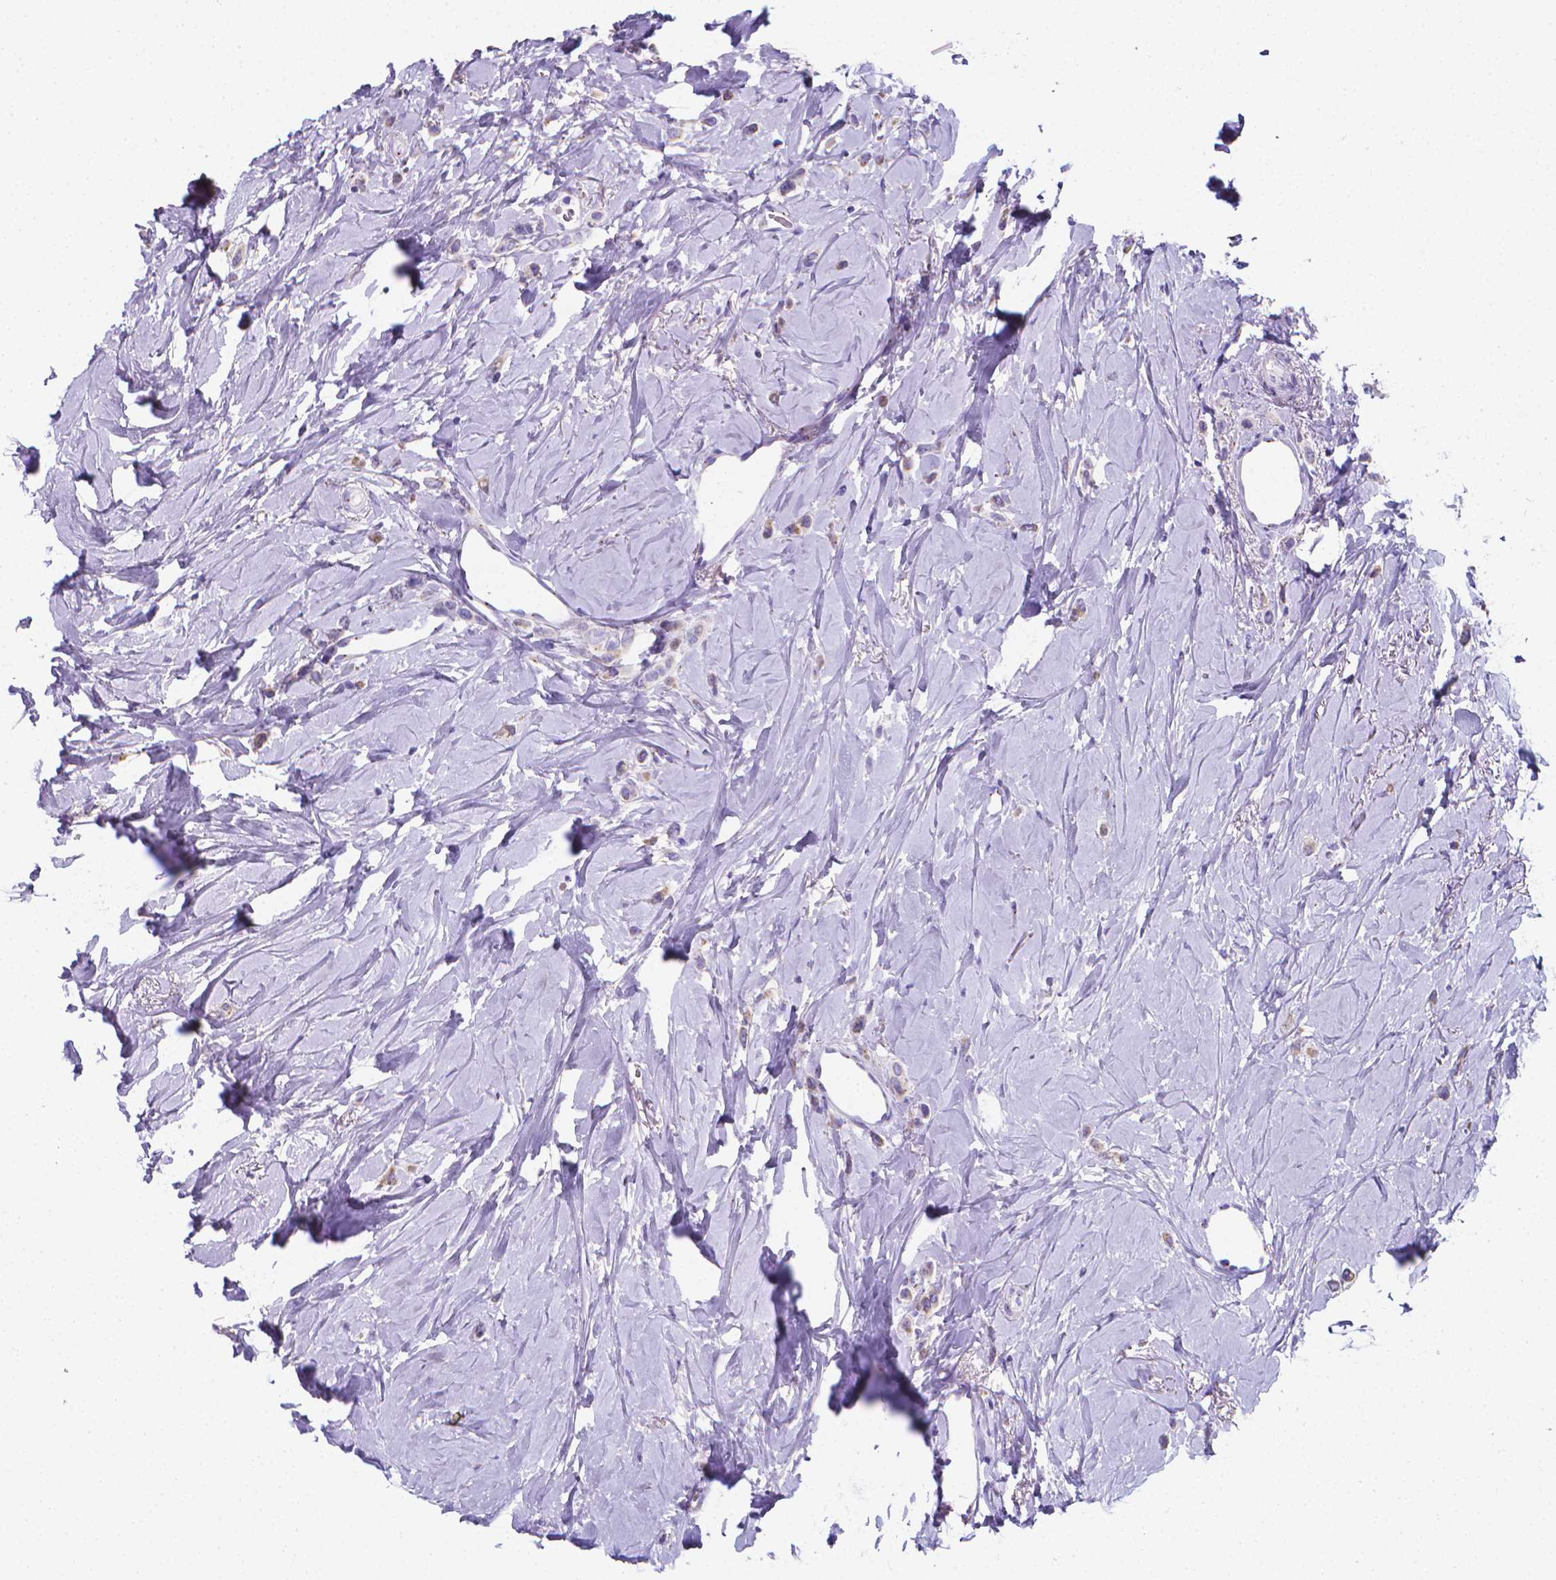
{"staining": {"intensity": "negative", "quantity": "none", "location": "none"}, "tissue": "breast cancer", "cell_type": "Tumor cells", "image_type": "cancer", "snomed": [{"axis": "morphology", "description": "Lobular carcinoma"}, {"axis": "topography", "description": "Breast"}], "caption": "A histopathology image of breast cancer stained for a protein displays no brown staining in tumor cells.", "gene": "LRRC73", "patient": {"sex": "female", "age": 66}}